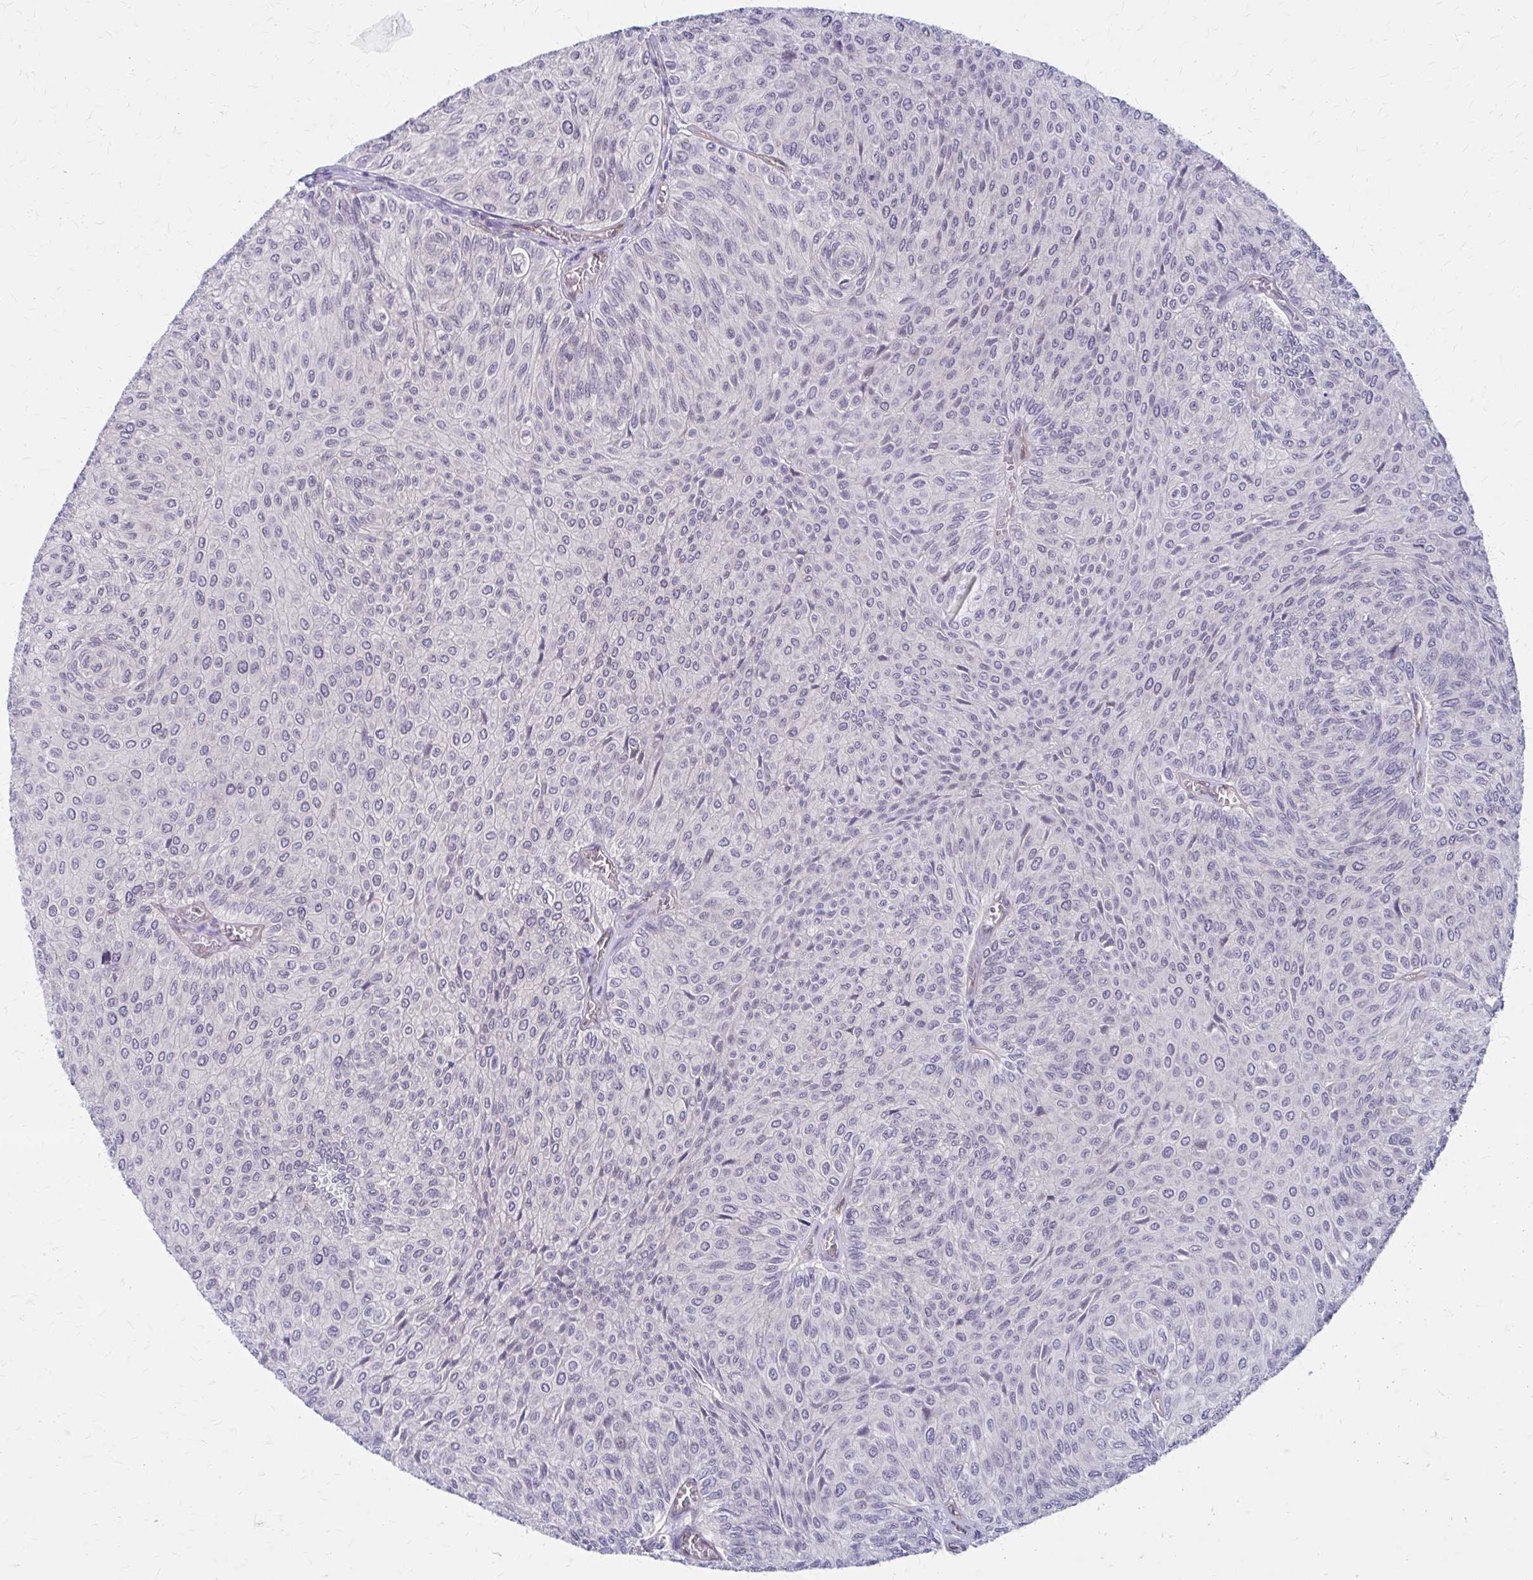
{"staining": {"intensity": "negative", "quantity": "none", "location": "none"}, "tissue": "urothelial cancer", "cell_type": "Tumor cells", "image_type": "cancer", "snomed": [{"axis": "morphology", "description": "Urothelial carcinoma, NOS"}, {"axis": "topography", "description": "Urinary bladder"}], "caption": "An immunohistochemistry (IHC) histopathology image of urothelial cancer is shown. There is no staining in tumor cells of urothelial cancer.", "gene": "CLIC2", "patient": {"sex": "male", "age": 59}}